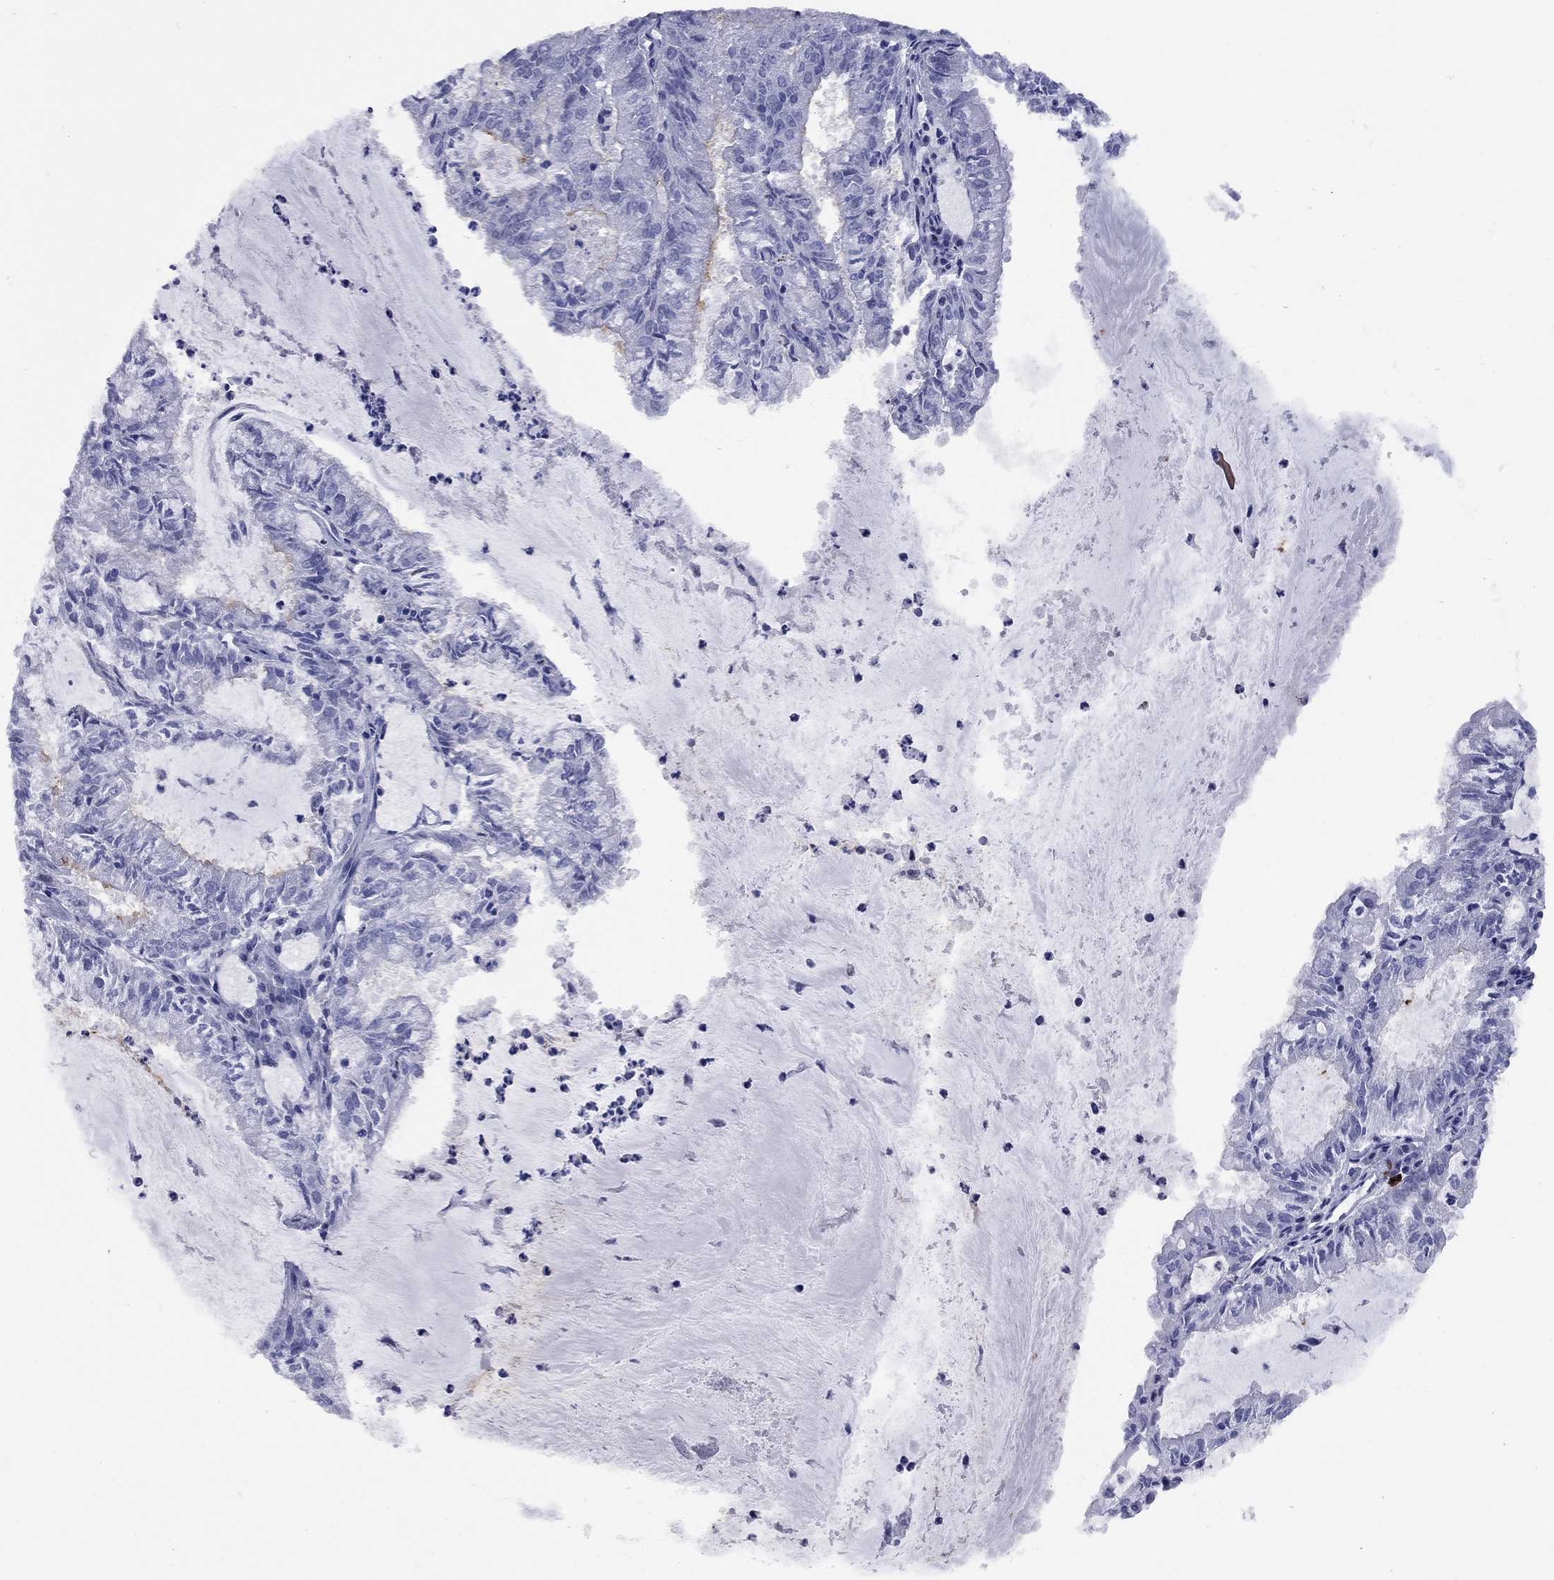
{"staining": {"intensity": "negative", "quantity": "none", "location": "none"}, "tissue": "endometrial cancer", "cell_type": "Tumor cells", "image_type": "cancer", "snomed": [{"axis": "morphology", "description": "Adenocarcinoma, NOS"}, {"axis": "topography", "description": "Endometrium"}], "caption": "The immunohistochemistry photomicrograph has no significant positivity in tumor cells of adenocarcinoma (endometrial) tissue.", "gene": "CCNA1", "patient": {"sex": "female", "age": 57}}